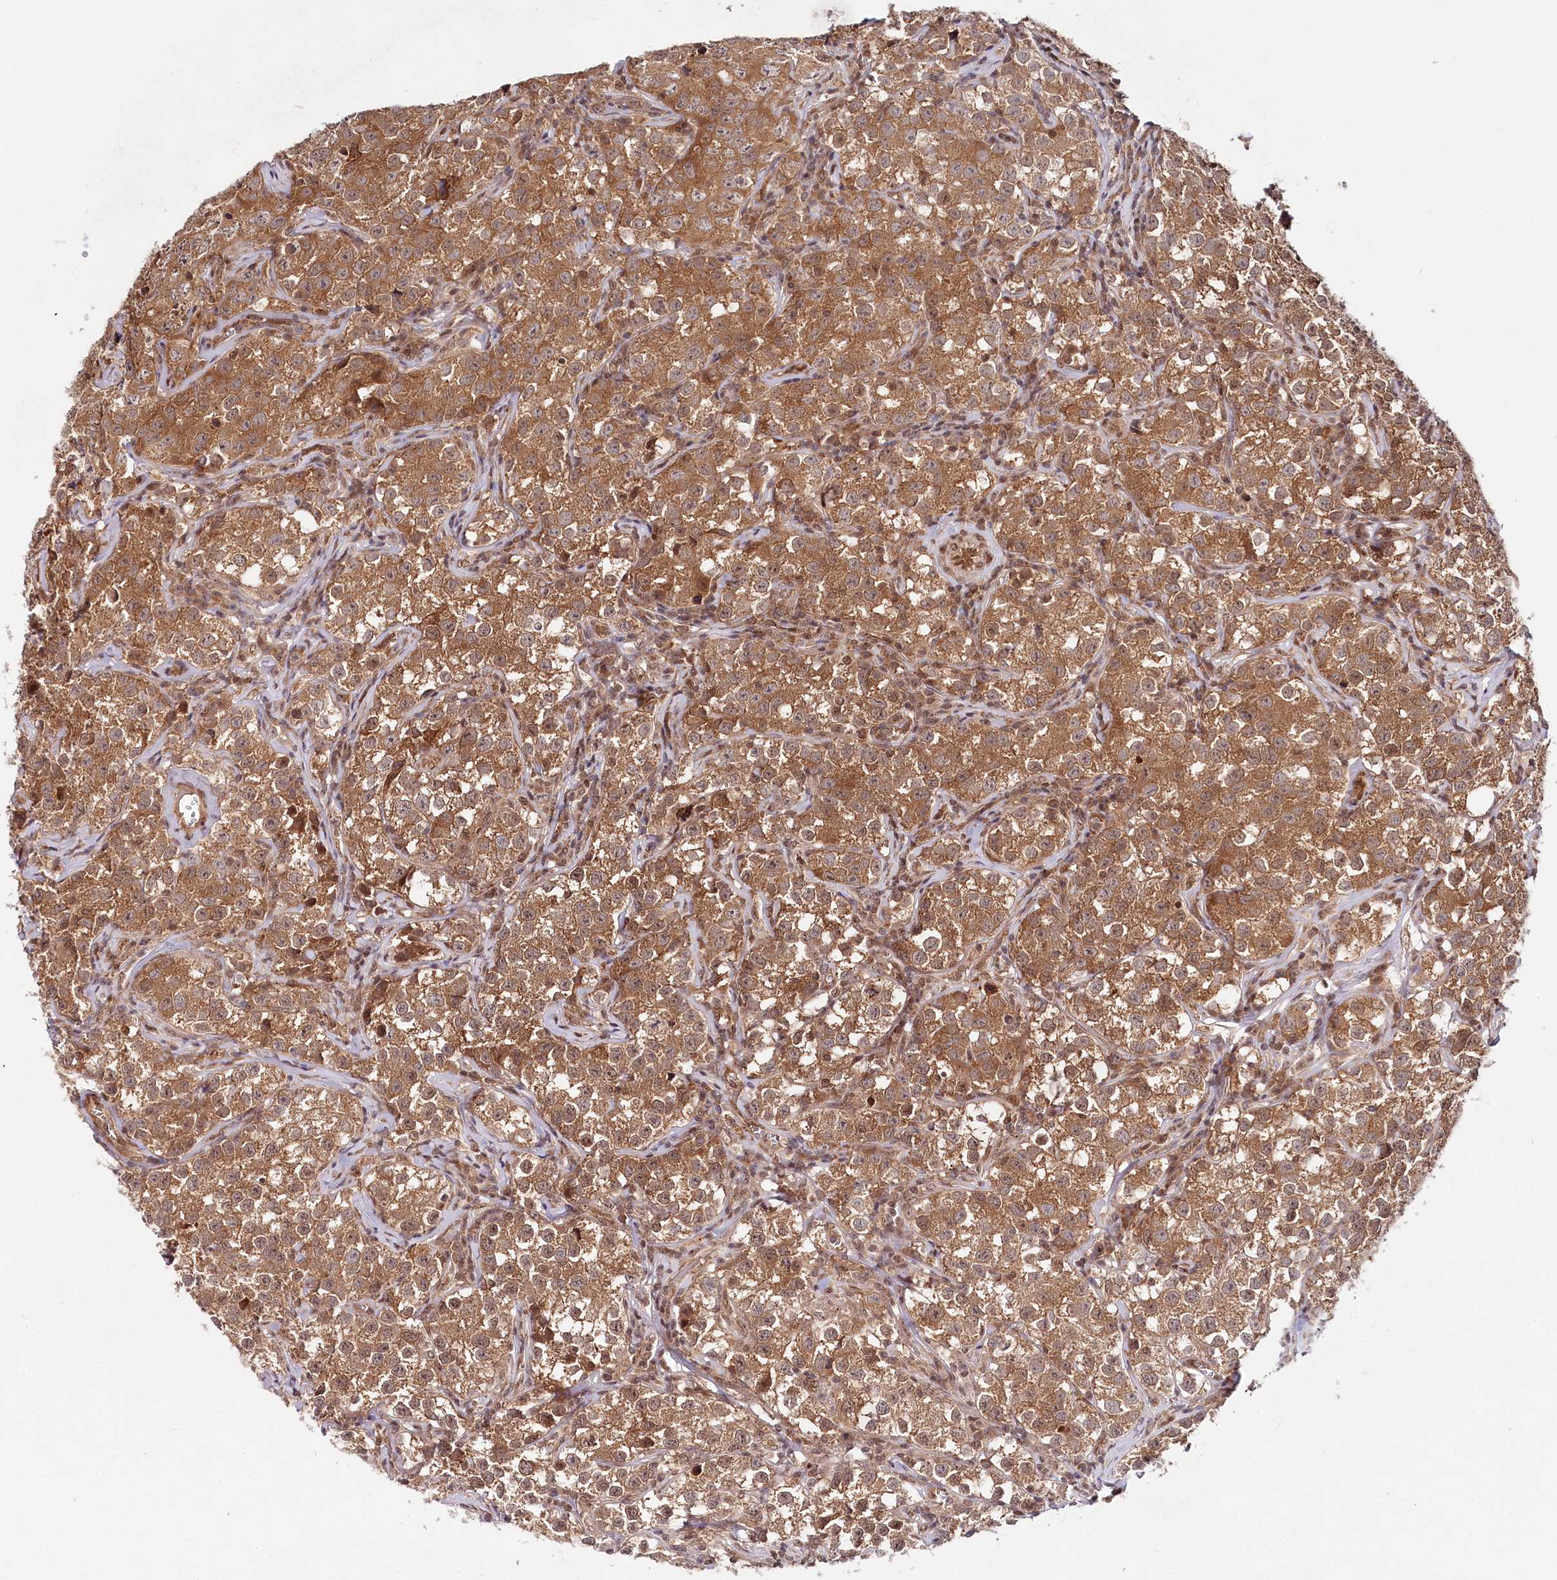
{"staining": {"intensity": "moderate", "quantity": ">75%", "location": "cytoplasmic/membranous"}, "tissue": "testis cancer", "cell_type": "Tumor cells", "image_type": "cancer", "snomed": [{"axis": "morphology", "description": "Seminoma, NOS"}, {"axis": "morphology", "description": "Carcinoma, Embryonal, NOS"}, {"axis": "topography", "description": "Testis"}], "caption": "There is medium levels of moderate cytoplasmic/membranous staining in tumor cells of testis cancer (embryonal carcinoma), as demonstrated by immunohistochemical staining (brown color).", "gene": "CCDC65", "patient": {"sex": "male", "age": 43}}